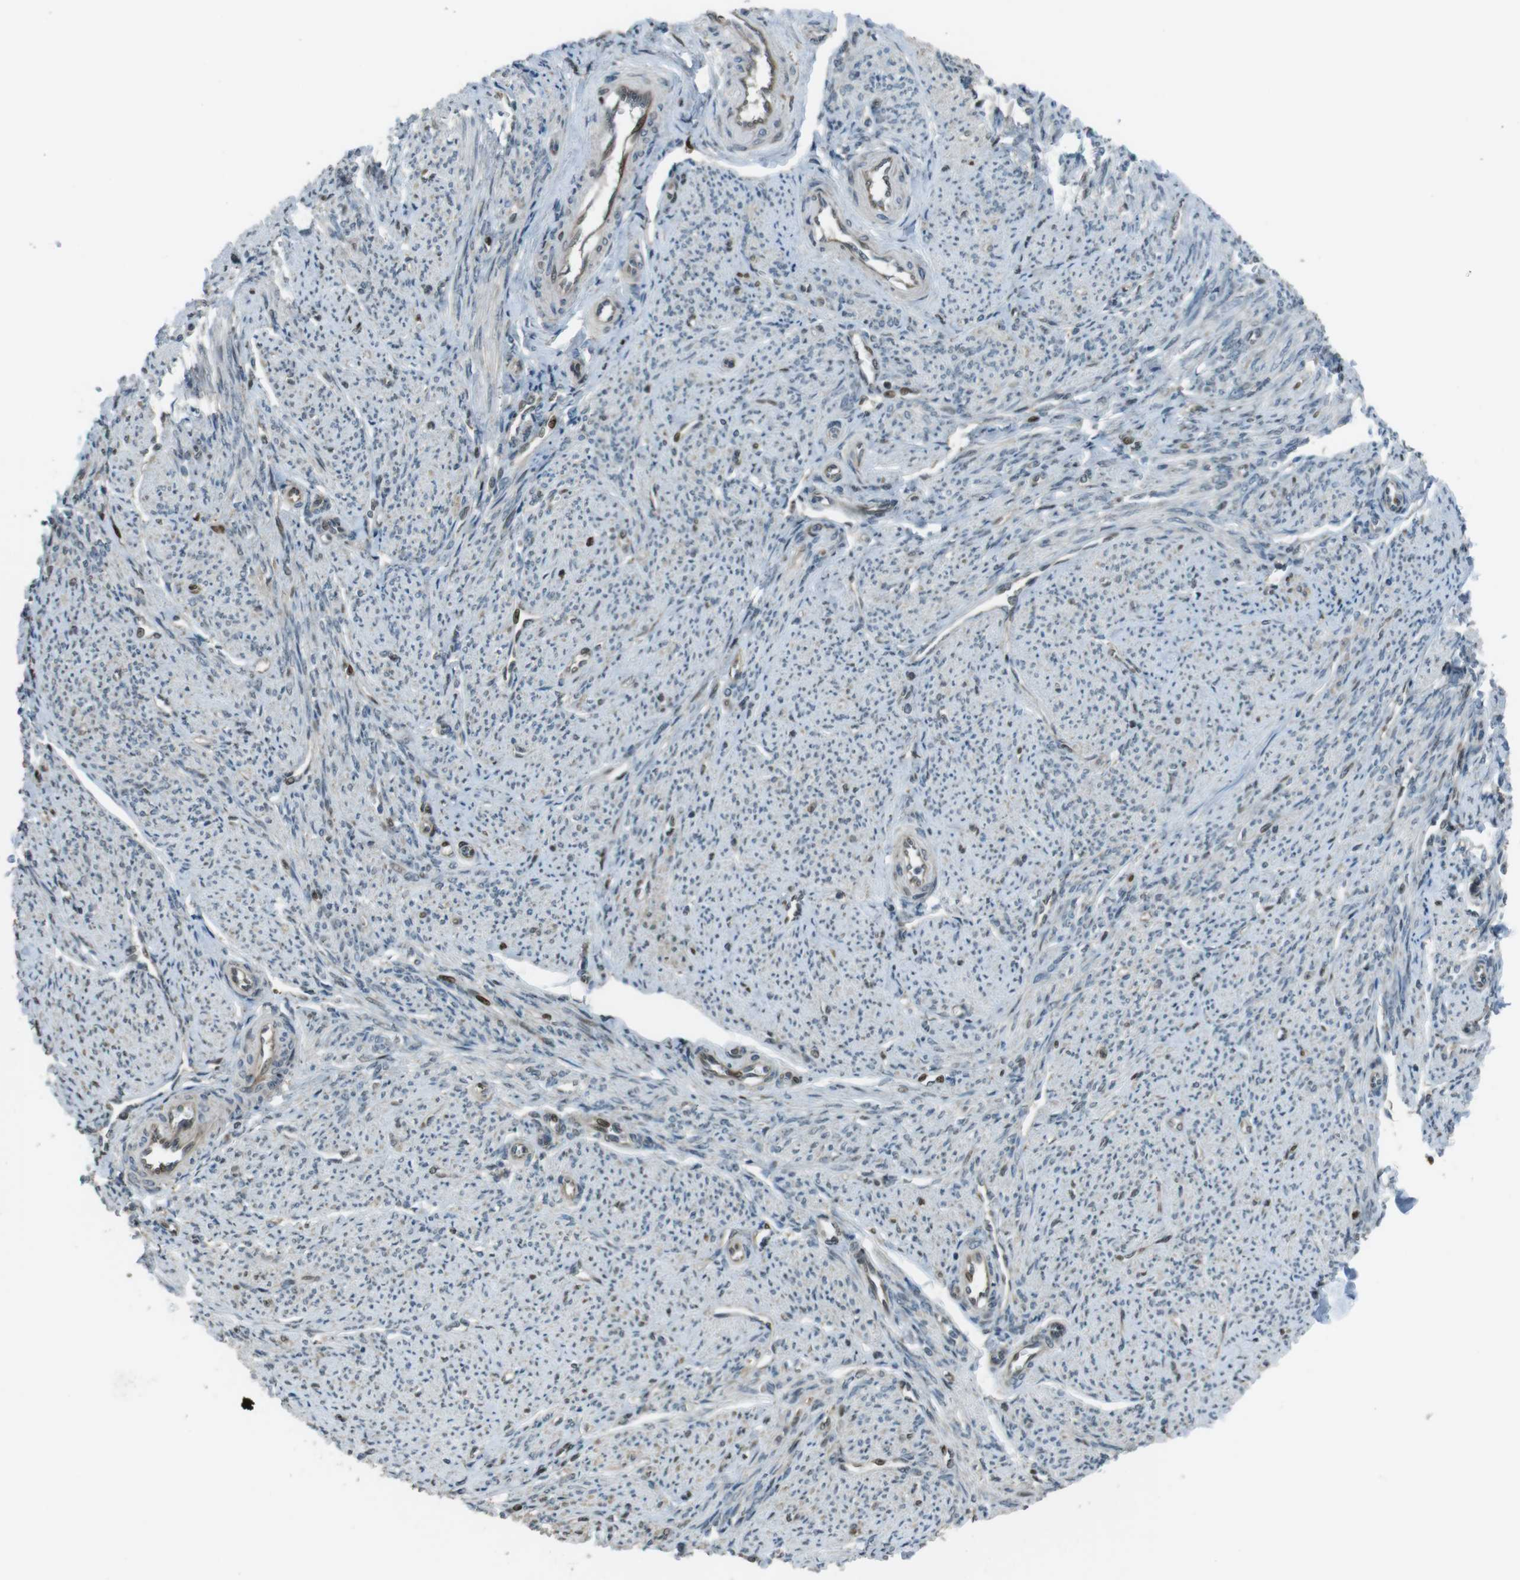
{"staining": {"intensity": "negative", "quantity": "none", "location": "none"}, "tissue": "smooth muscle", "cell_type": "Smooth muscle cells", "image_type": "normal", "snomed": [{"axis": "morphology", "description": "Normal tissue, NOS"}, {"axis": "topography", "description": "Smooth muscle"}], "caption": "The photomicrograph demonstrates no staining of smooth muscle cells in normal smooth muscle.", "gene": "ZNF330", "patient": {"sex": "female", "age": 65}}